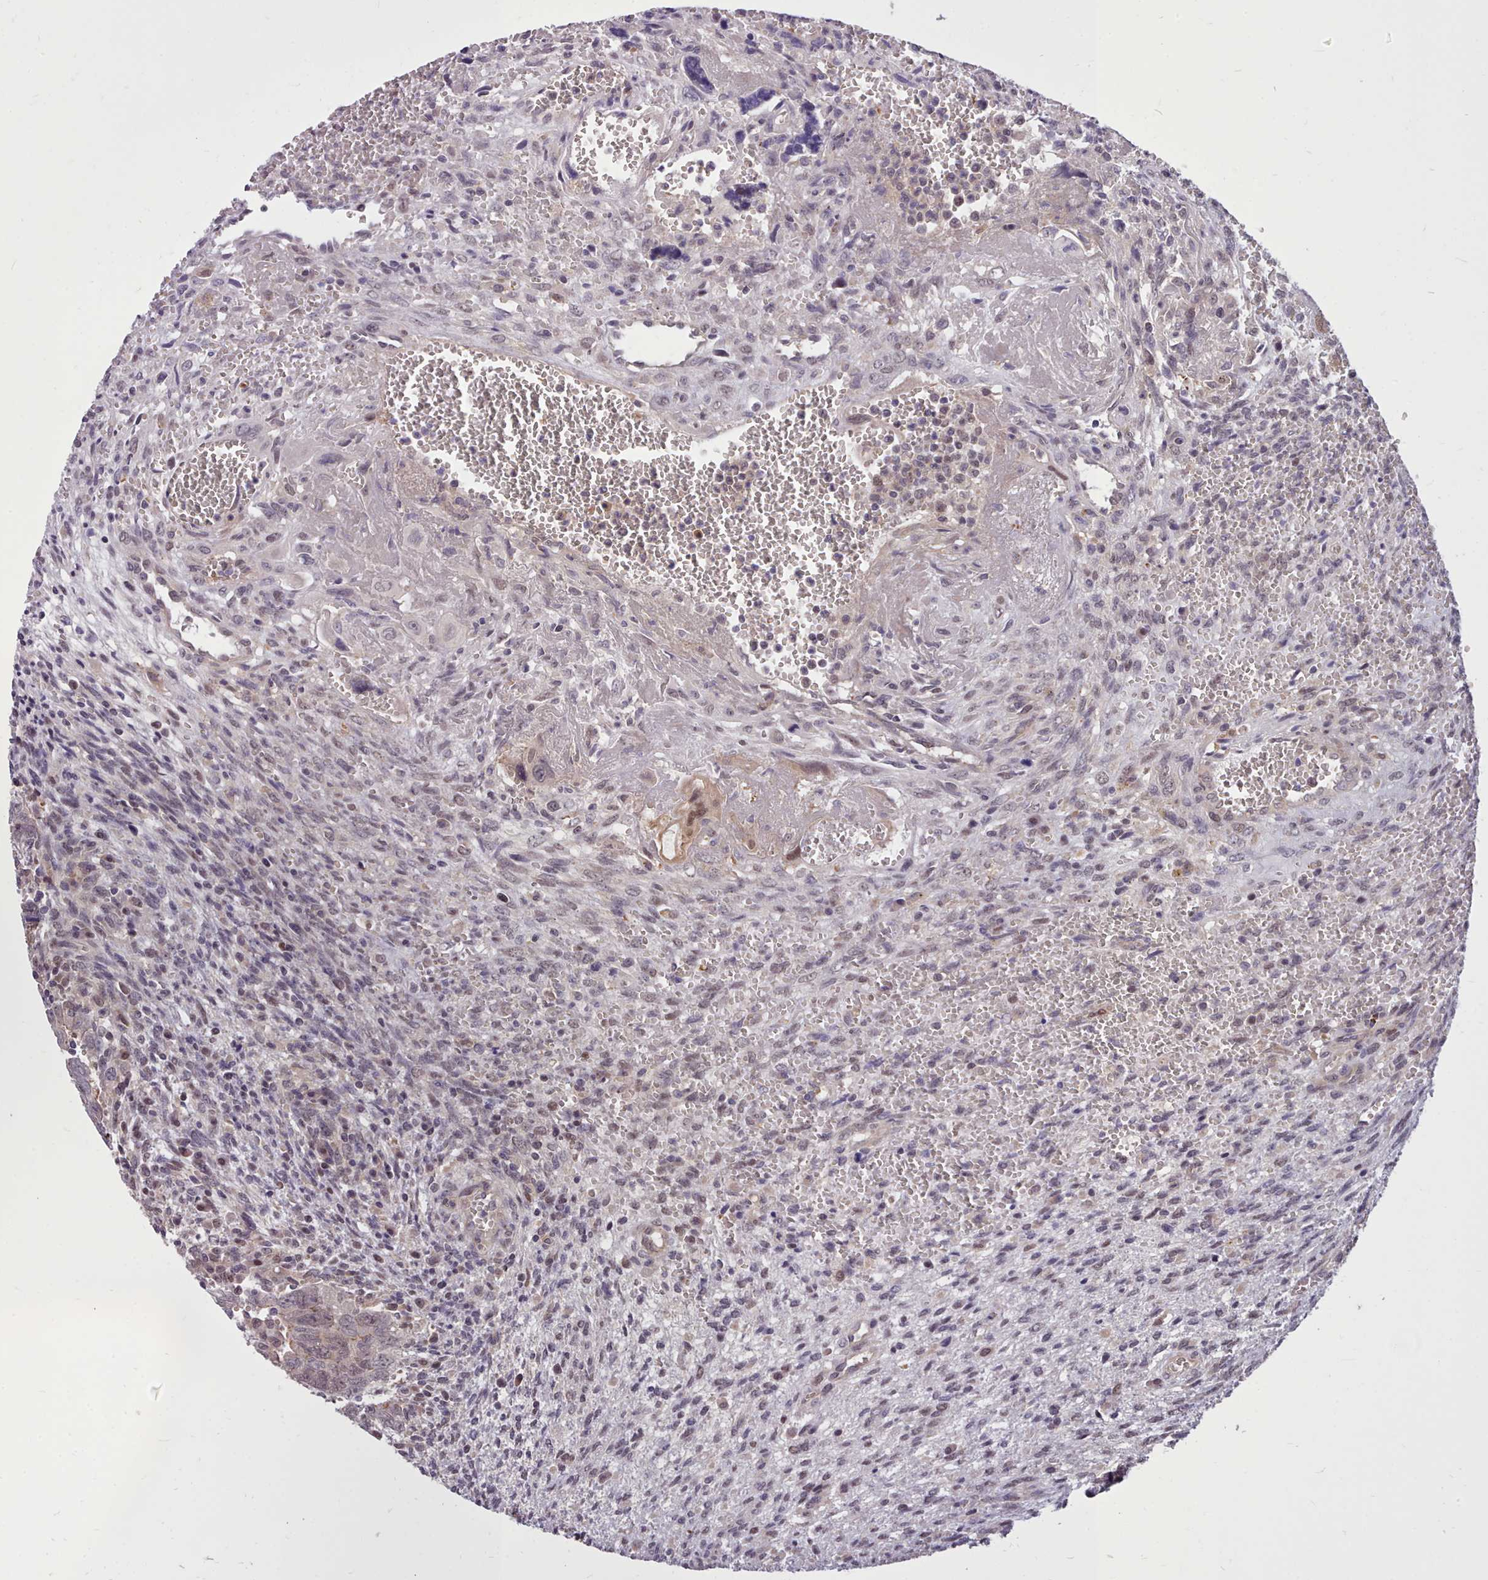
{"staining": {"intensity": "moderate", "quantity": "<25%", "location": "cytoplasmic/membranous"}, "tissue": "testis cancer", "cell_type": "Tumor cells", "image_type": "cancer", "snomed": [{"axis": "morphology", "description": "Carcinoma, Embryonal, NOS"}, {"axis": "topography", "description": "Testis"}], "caption": "A high-resolution image shows immunohistochemistry (IHC) staining of testis embryonal carcinoma, which exhibits moderate cytoplasmic/membranous expression in approximately <25% of tumor cells.", "gene": "AHCY", "patient": {"sex": "male", "age": 28}}